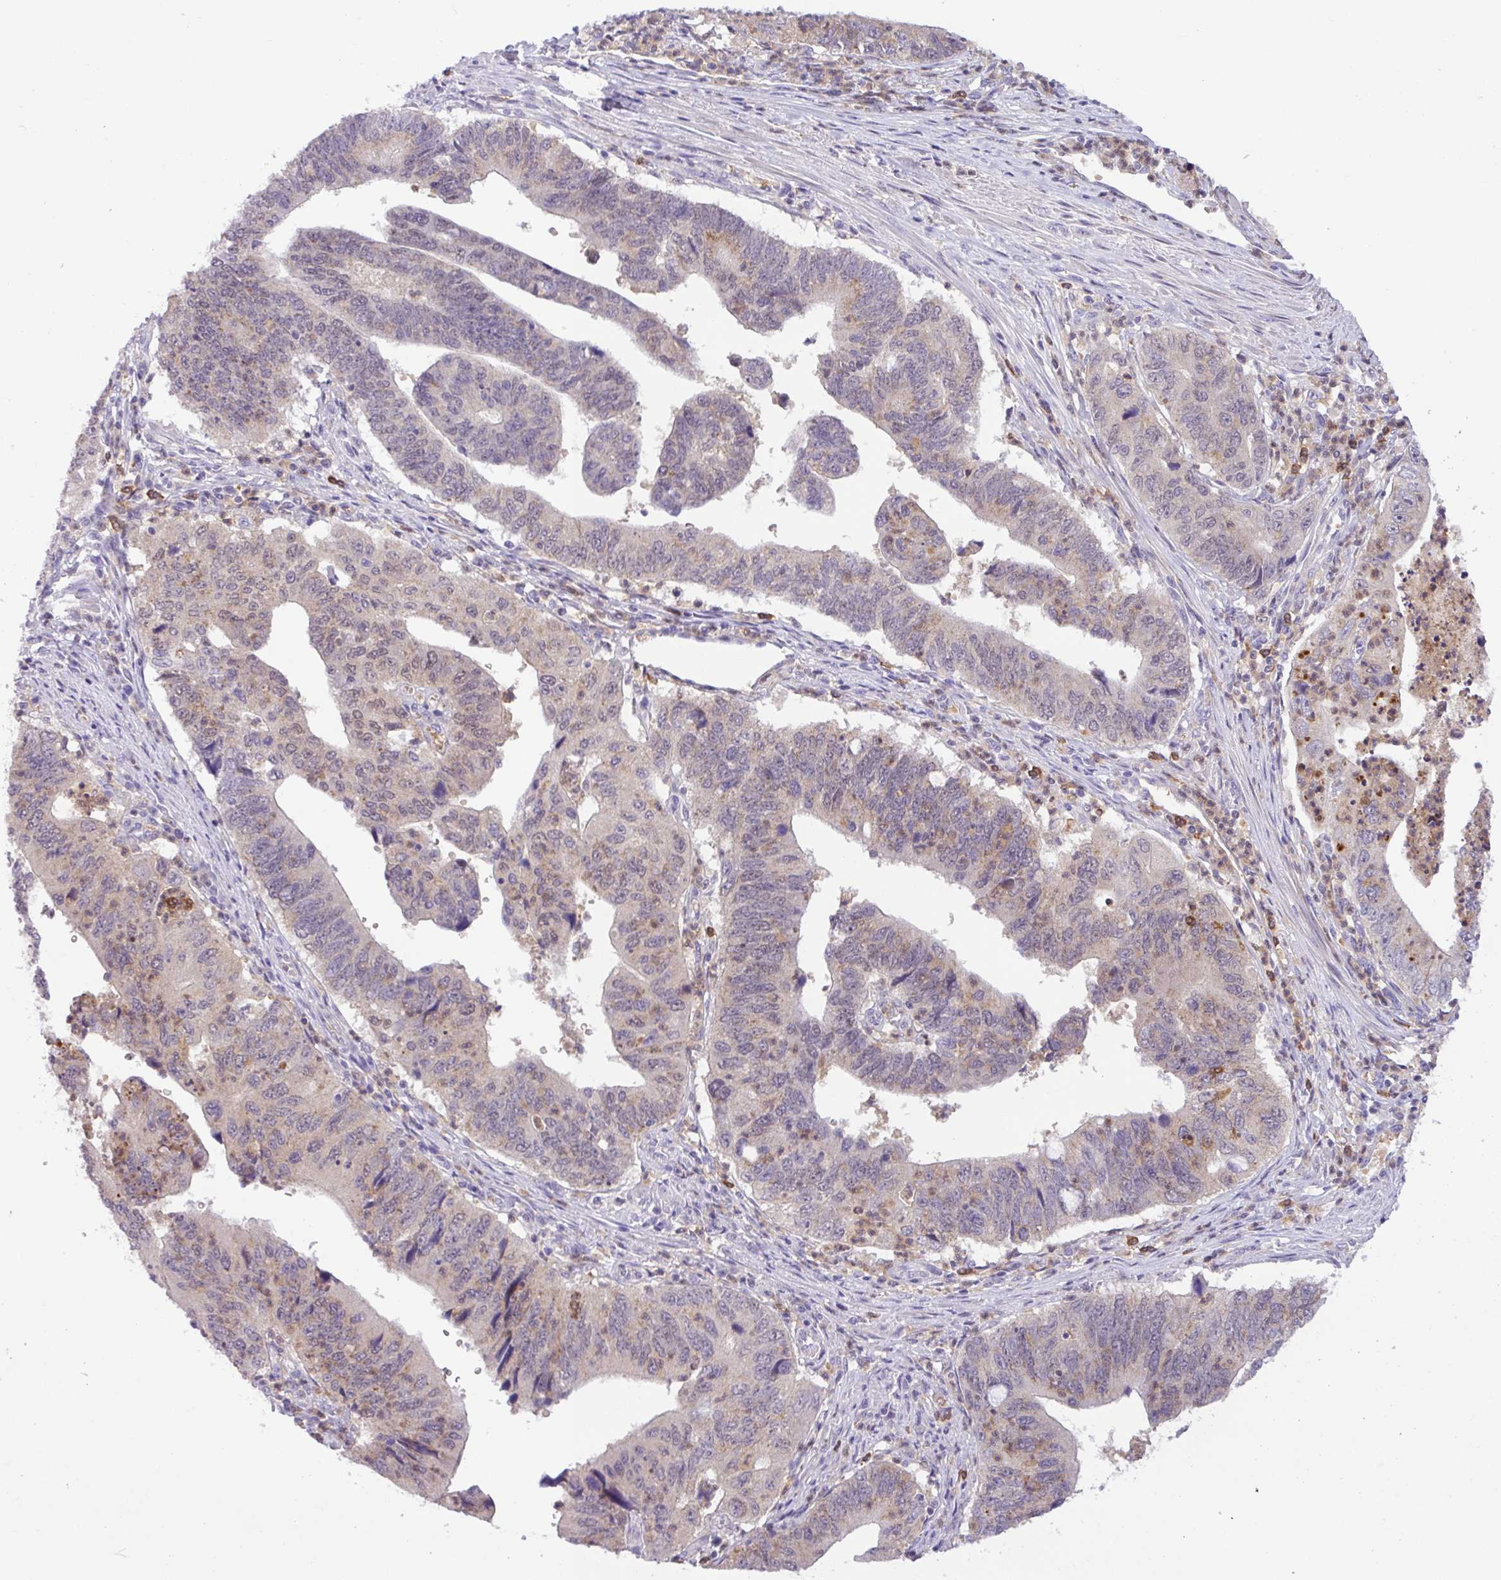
{"staining": {"intensity": "weak", "quantity": "25%-75%", "location": "cytoplasmic/membranous,nuclear"}, "tissue": "stomach cancer", "cell_type": "Tumor cells", "image_type": "cancer", "snomed": [{"axis": "morphology", "description": "Adenocarcinoma, NOS"}, {"axis": "topography", "description": "Stomach"}], "caption": "Immunohistochemistry staining of adenocarcinoma (stomach), which demonstrates low levels of weak cytoplasmic/membranous and nuclear staining in about 25%-75% of tumor cells indicating weak cytoplasmic/membranous and nuclear protein positivity. The staining was performed using DAB (3,3'-diaminobenzidine) (brown) for protein detection and nuclei were counterstained in hematoxylin (blue).", "gene": "TONSL", "patient": {"sex": "male", "age": 59}}